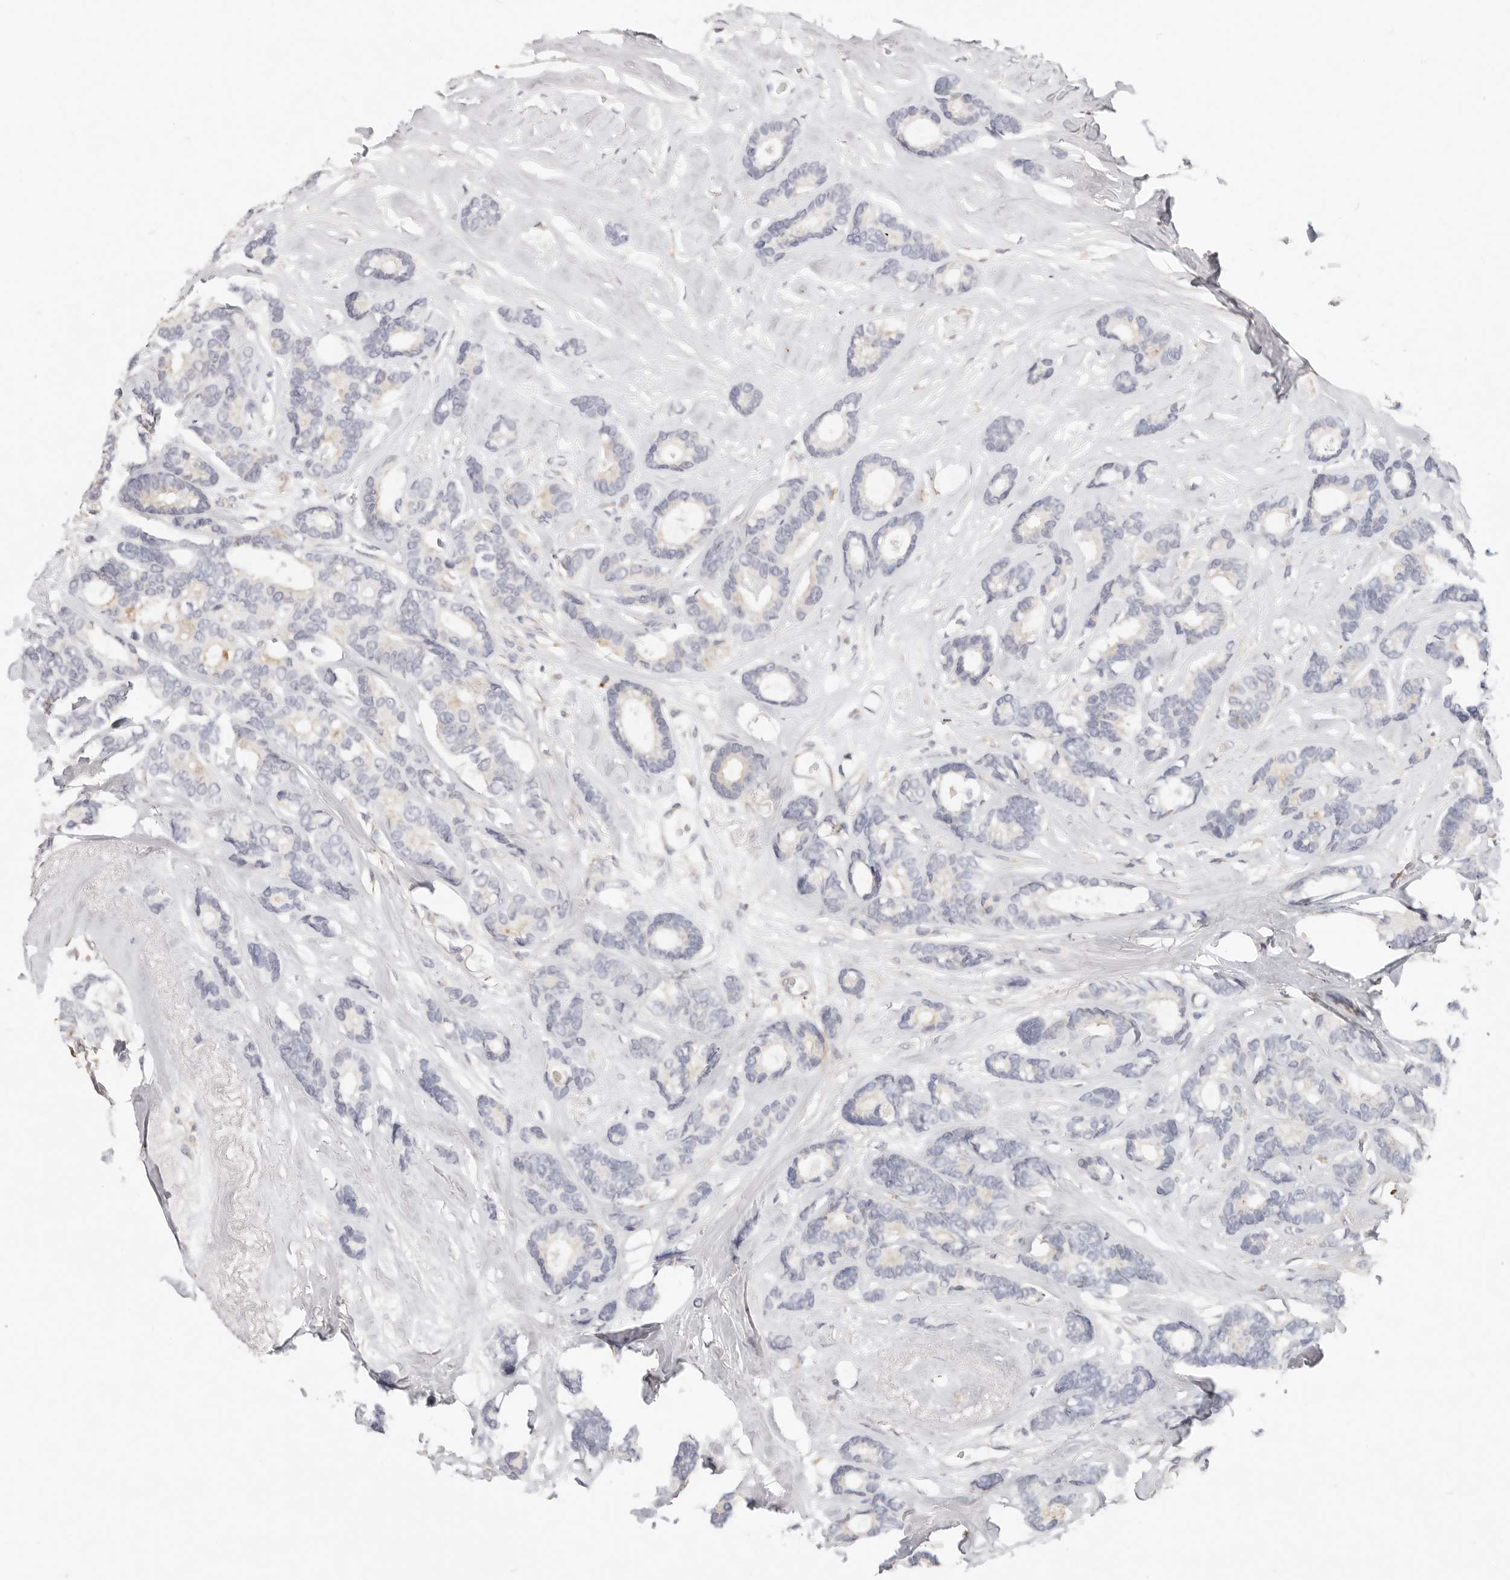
{"staining": {"intensity": "negative", "quantity": "none", "location": "none"}, "tissue": "breast cancer", "cell_type": "Tumor cells", "image_type": "cancer", "snomed": [{"axis": "morphology", "description": "Duct carcinoma"}, {"axis": "topography", "description": "Breast"}], "caption": "IHC micrograph of neoplastic tissue: human breast infiltrating ductal carcinoma stained with DAB (3,3'-diaminobenzidine) reveals no significant protein positivity in tumor cells. (DAB (3,3'-diaminobenzidine) IHC visualized using brightfield microscopy, high magnification).", "gene": "TMEM63B", "patient": {"sex": "female", "age": 87}}